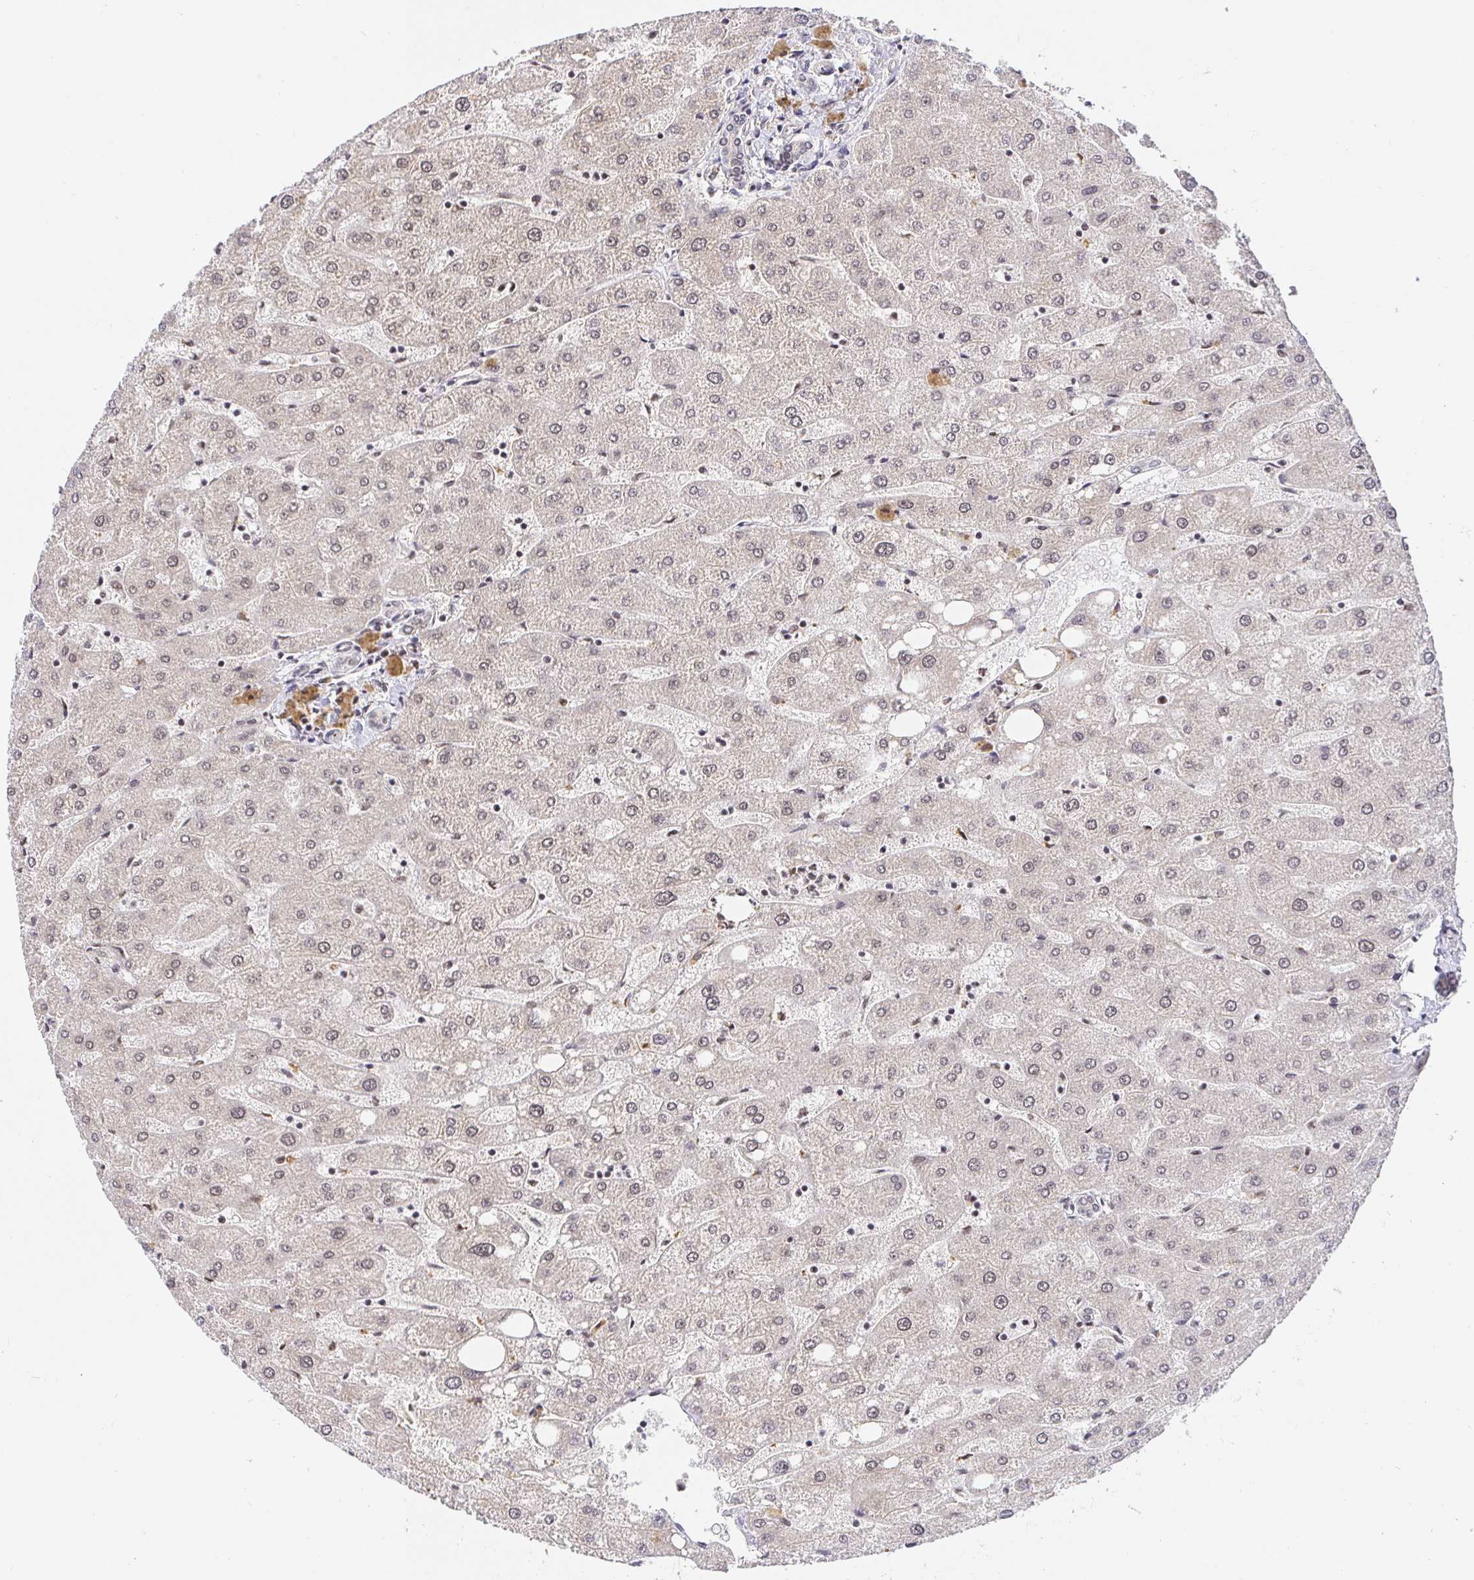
{"staining": {"intensity": "weak", "quantity": "25%-75%", "location": "nuclear"}, "tissue": "liver", "cell_type": "Cholangiocytes", "image_type": "normal", "snomed": [{"axis": "morphology", "description": "Normal tissue, NOS"}, {"axis": "topography", "description": "Liver"}], "caption": "Protein expression analysis of benign human liver reveals weak nuclear positivity in approximately 25%-75% of cholangiocytes. The protein is stained brown, and the nuclei are stained in blue (DAB (3,3'-diaminobenzidine) IHC with brightfield microscopy, high magnification).", "gene": "USF1", "patient": {"sex": "male", "age": 67}}